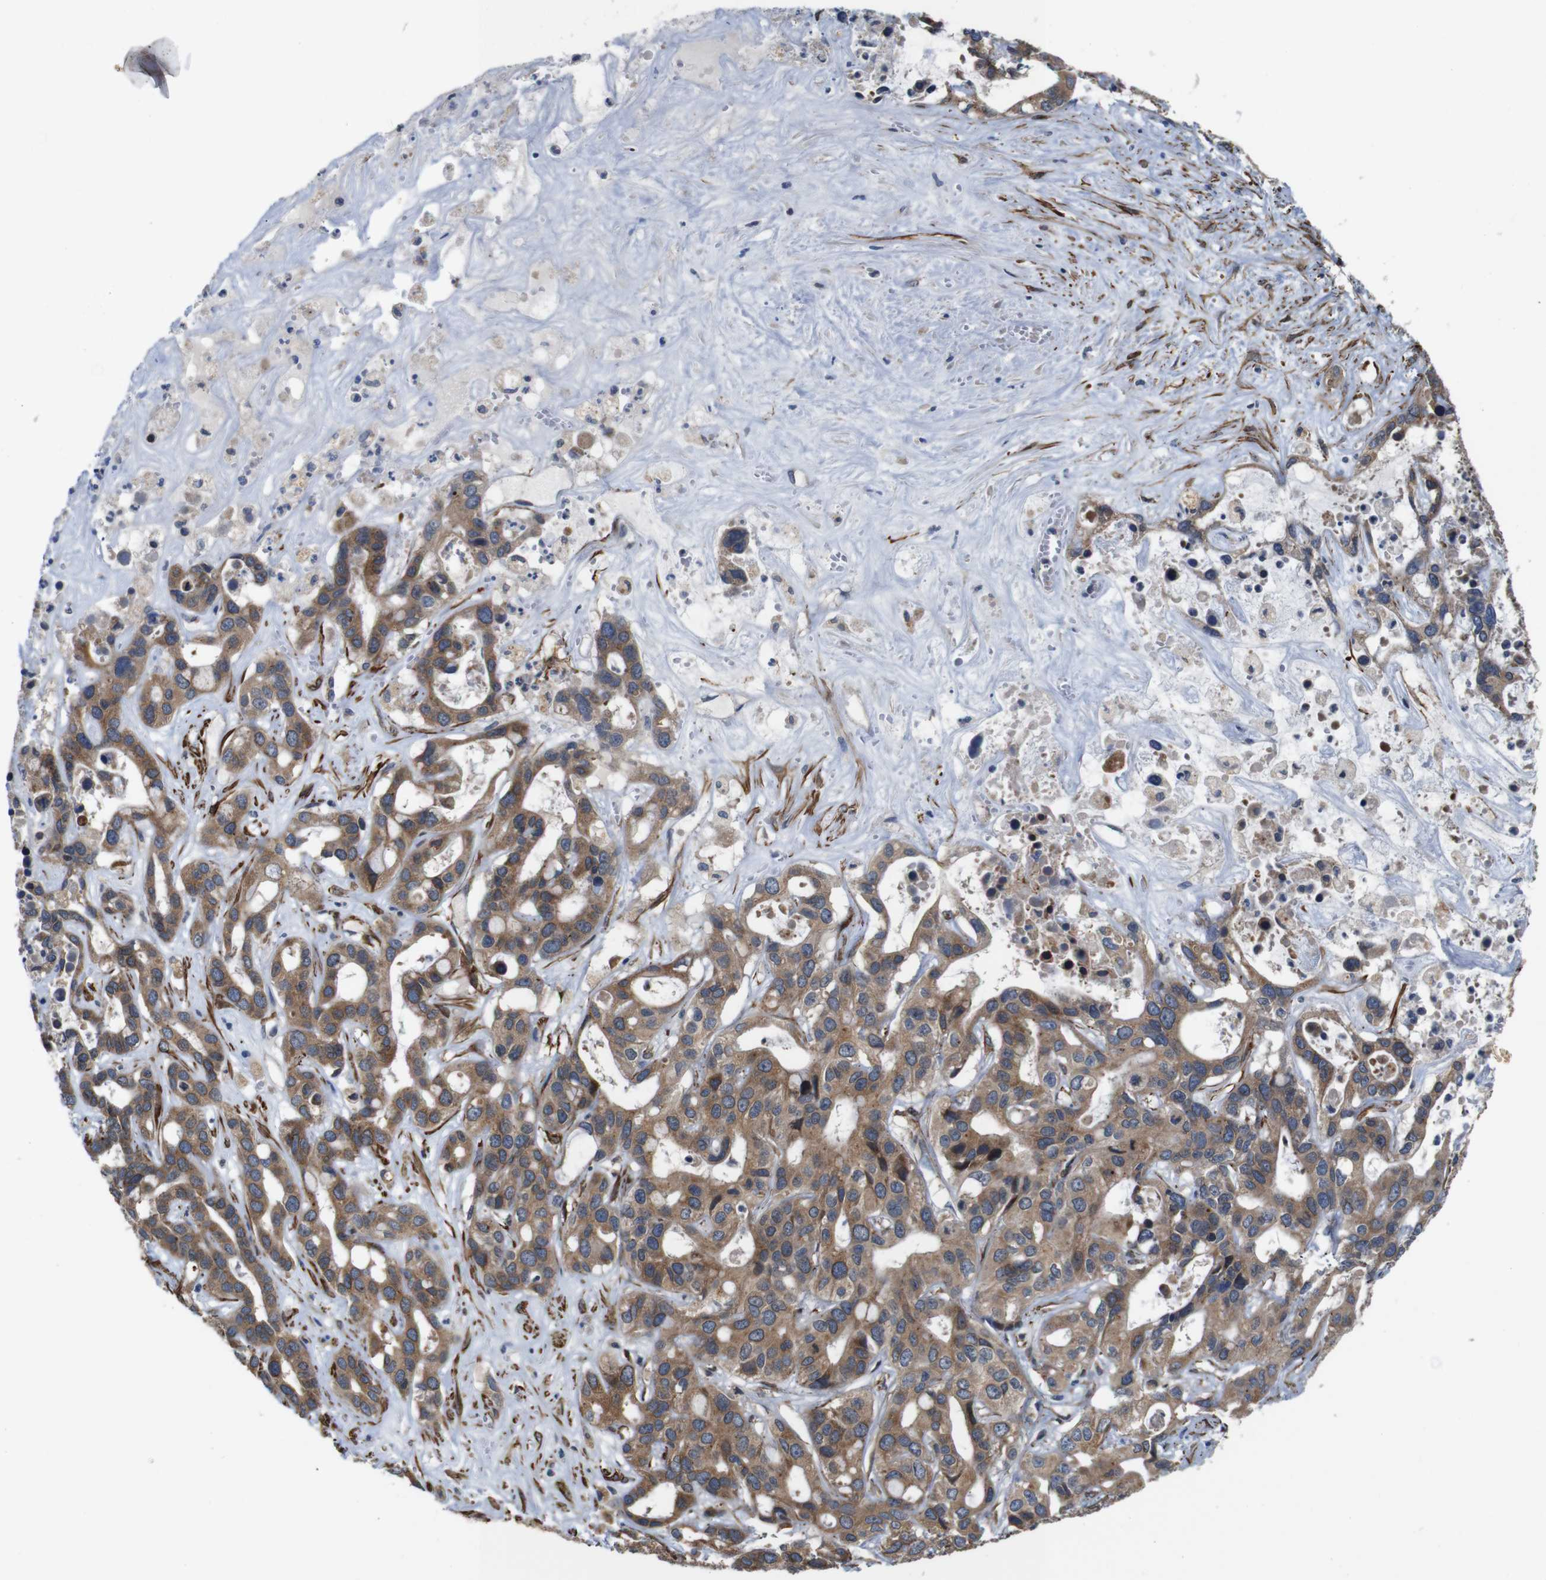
{"staining": {"intensity": "moderate", "quantity": ">75%", "location": "cytoplasmic/membranous"}, "tissue": "liver cancer", "cell_type": "Tumor cells", "image_type": "cancer", "snomed": [{"axis": "morphology", "description": "Cholangiocarcinoma"}, {"axis": "topography", "description": "Liver"}], "caption": "There is medium levels of moderate cytoplasmic/membranous expression in tumor cells of liver cancer, as demonstrated by immunohistochemical staining (brown color).", "gene": "GGT7", "patient": {"sex": "female", "age": 65}}